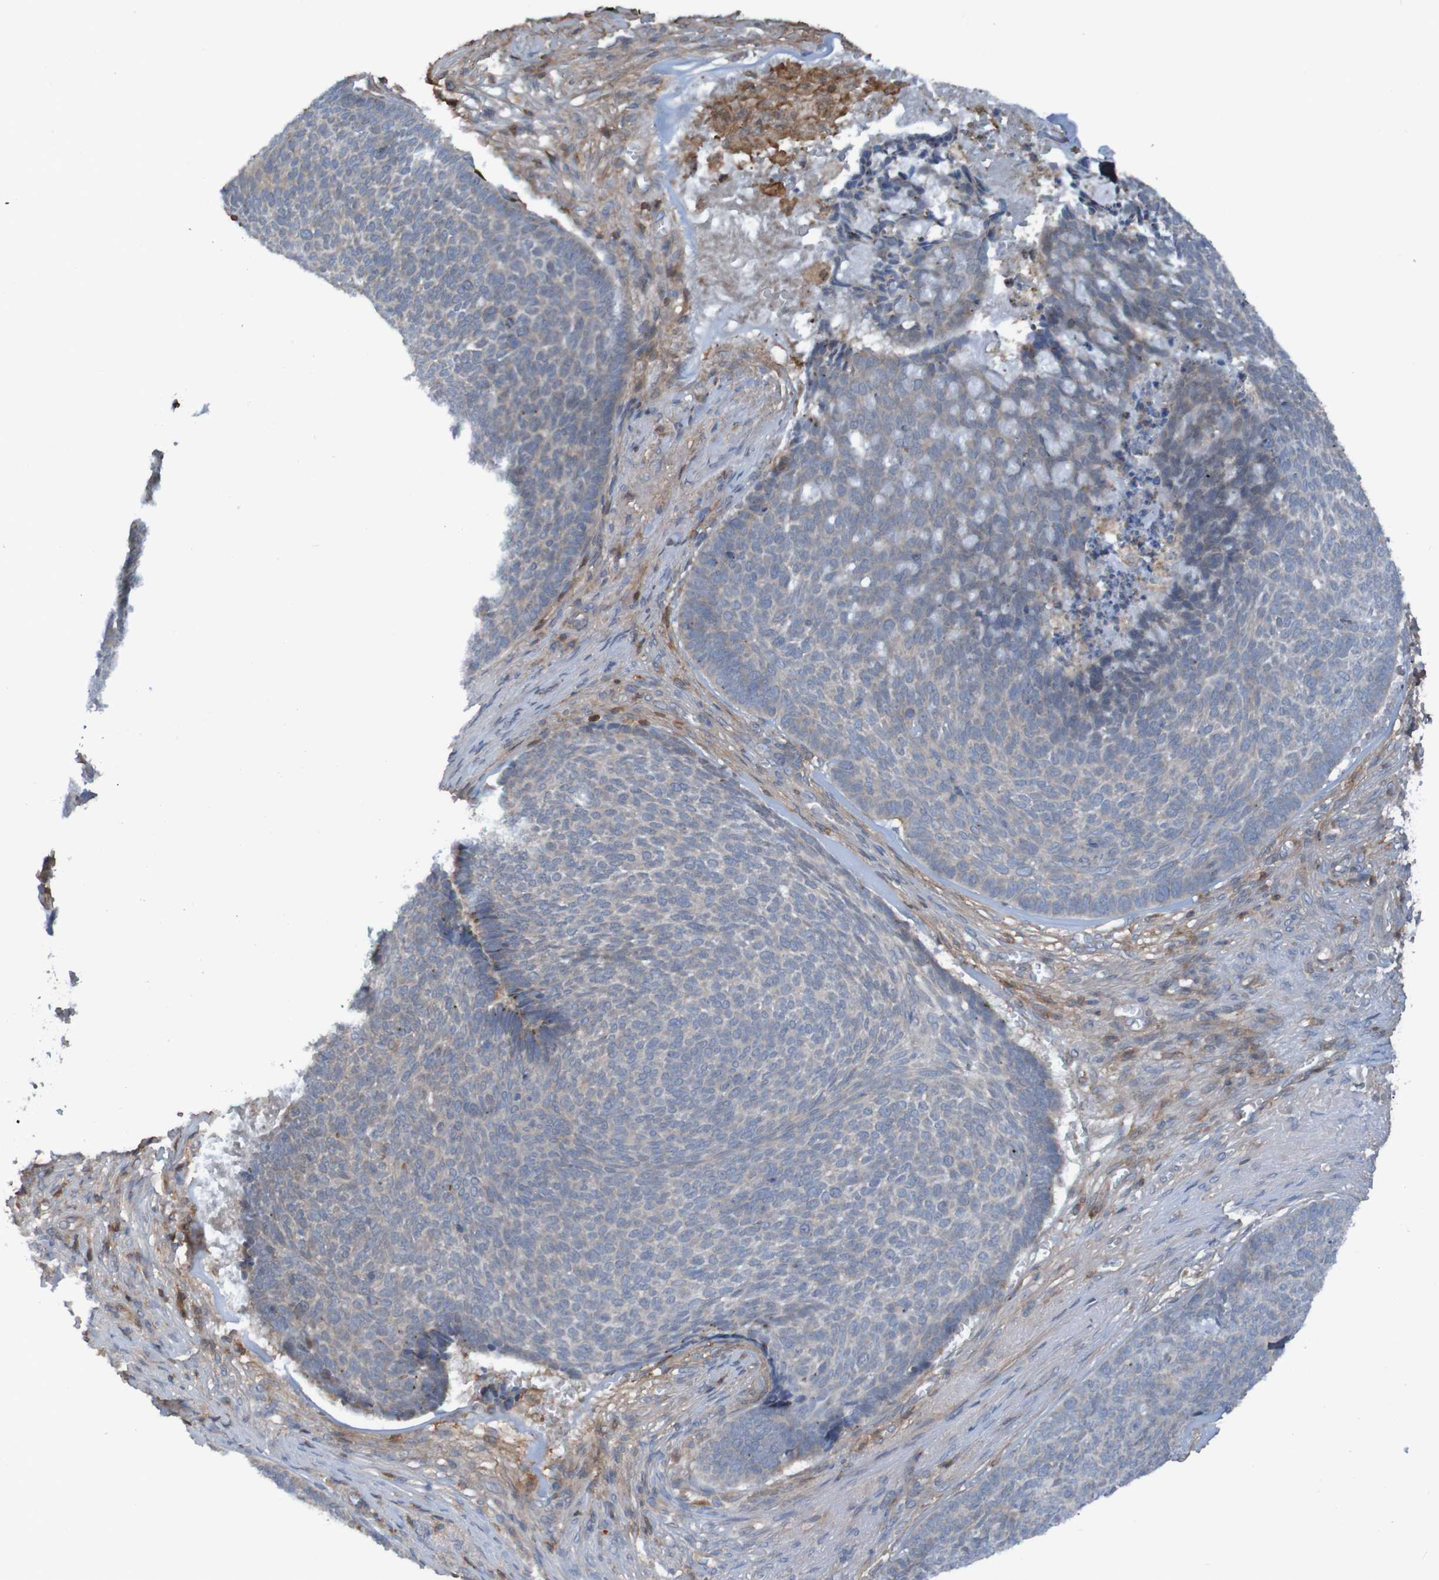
{"staining": {"intensity": "weak", "quantity": ">75%", "location": "cytoplasmic/membranous"}, "tissue": "skin cancer", "cell_type": "Tumor cells", "image_type": "cancer", "snomed": [{"axis": "morphology", "description": "Basal cell carcinoma"}, {"axis": "topography", "description": "Skin"}], "caption": "Tumor cells reveal low levels of weak cytoplasmic/membranous positivity in approximately >75% of cells in human skin cancer. (DAB (3,3'-diaminobenzidine) = brown stain, brightfield microscopy at high magnification).", "gene": "PDGFB", "patient": {"sex": "male", "age": 84}}